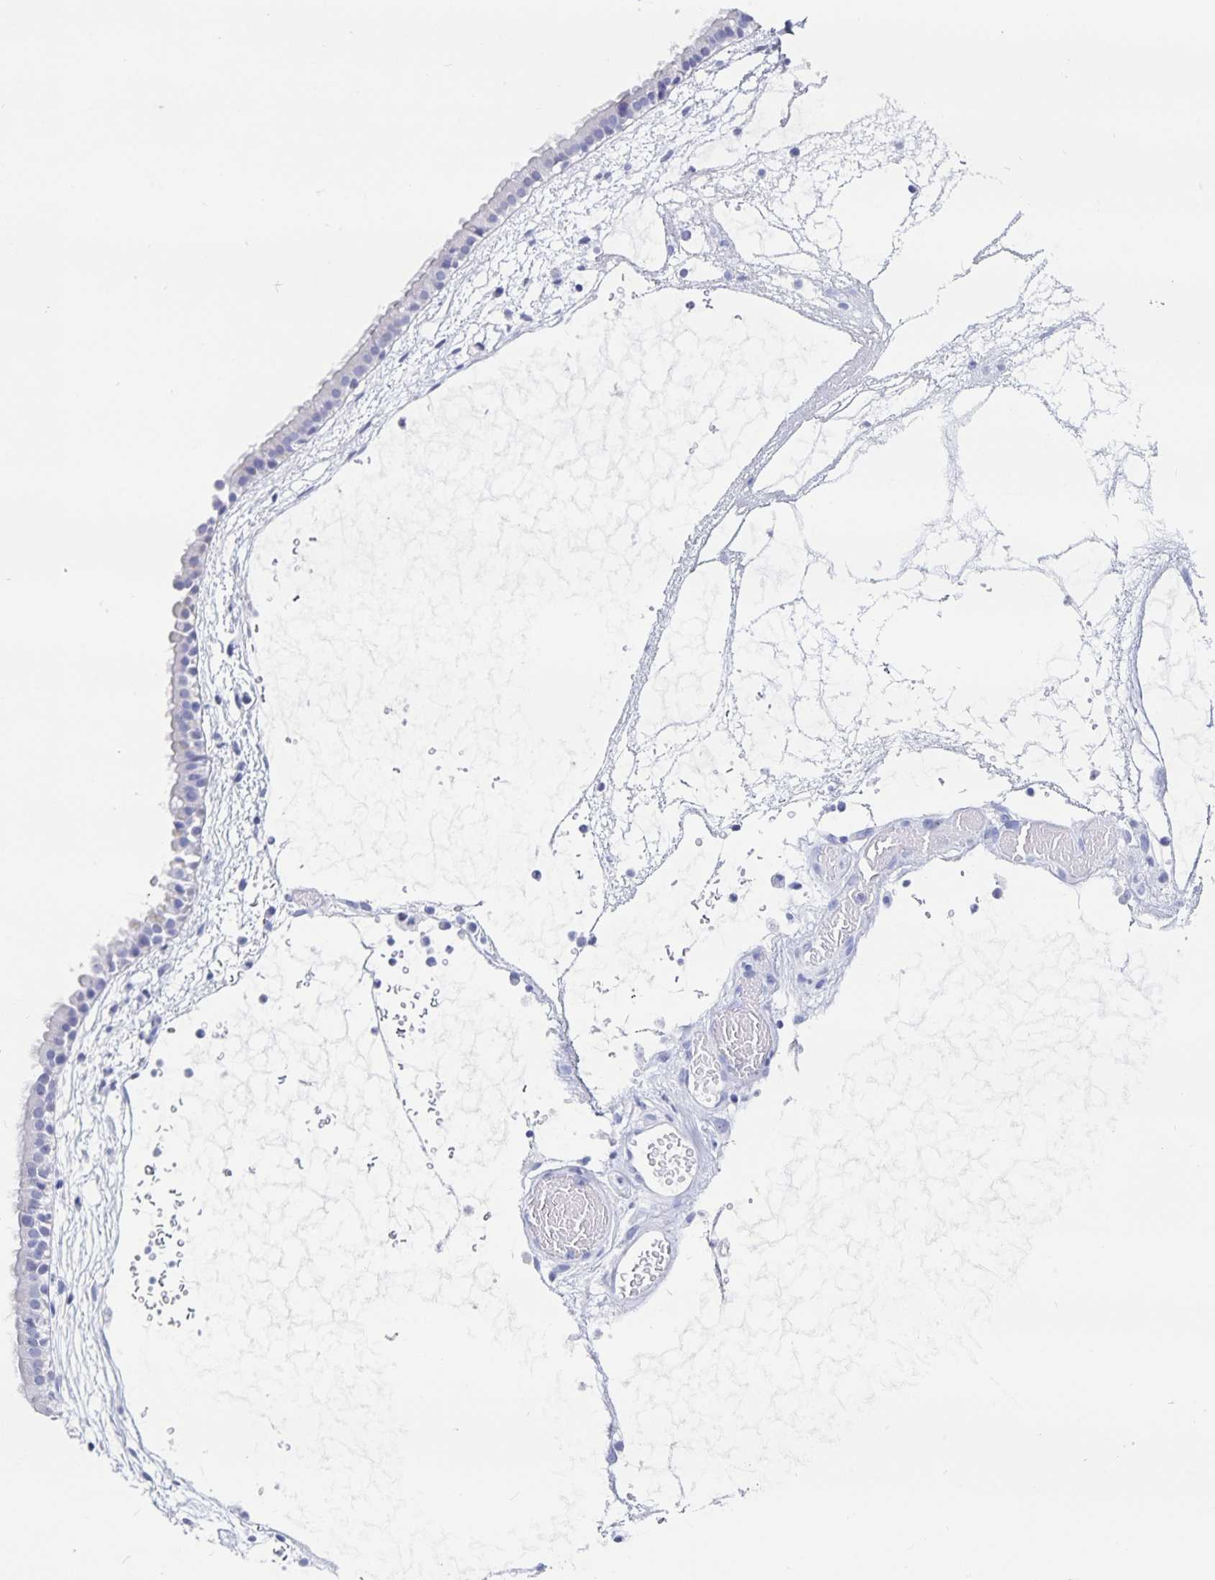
{"staining": {"intensity": "negative", "quantity": "none", "location": "none"}, "tissue": "nasopharynx", "cell_type": "Respiratory epithelial cells", "image_type": "normal", "snomed": [{"axis": "morphology", "description": "Normal tissue, NOS"}, {"axis": "topography", "description": "Nasopharynx"}], "caption": "An image of human nasopharynx is negative for staining in respiratory epithelial cells. (Stains: DAB immunohistochemistry with hematoxylin counter stain, Microscopy: brightfield microscopy at high magnification).", "gene": "C19orf73", "patient": {"sex": "male", "age": 24}}